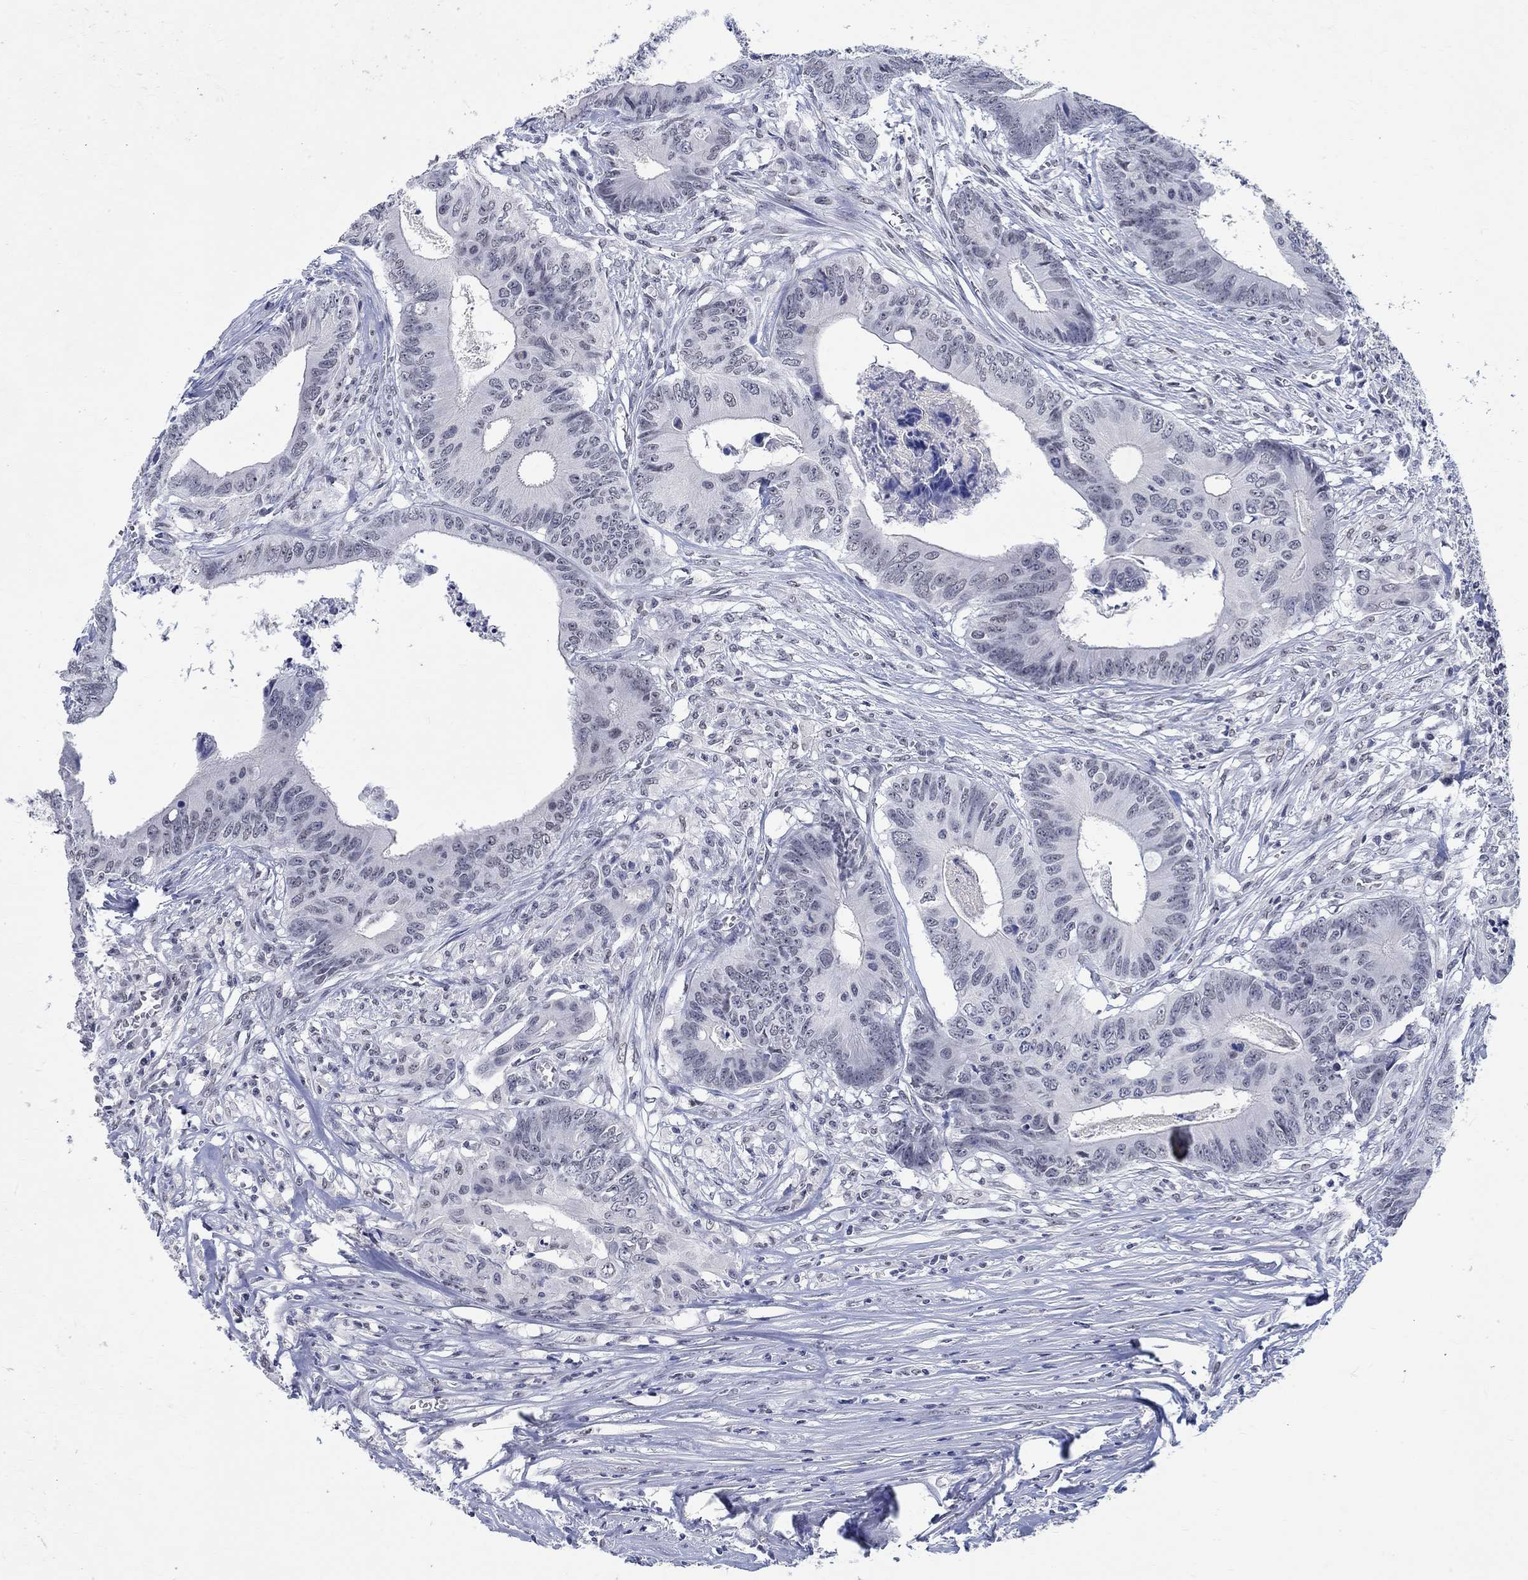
{"staining": {"intensity": "negative", "quantity": "none", "location": "none"}, "tissue": "colorectal cancer", "cell_type": "Tumor cells", "image_type": "cancer", "snomed": [{"axis": "morphology", "description": "Adenocarcinoma, NOS"}, {"axis": "topography", "description": "Colon"}], "caption": "Colorectal cancer (adenocarcinoma) was stained to show a protein in brown. There is no significant staining in tumor cells.", "gene": "ANKS1B", "patient": {"sex": "male", "age": 84}}